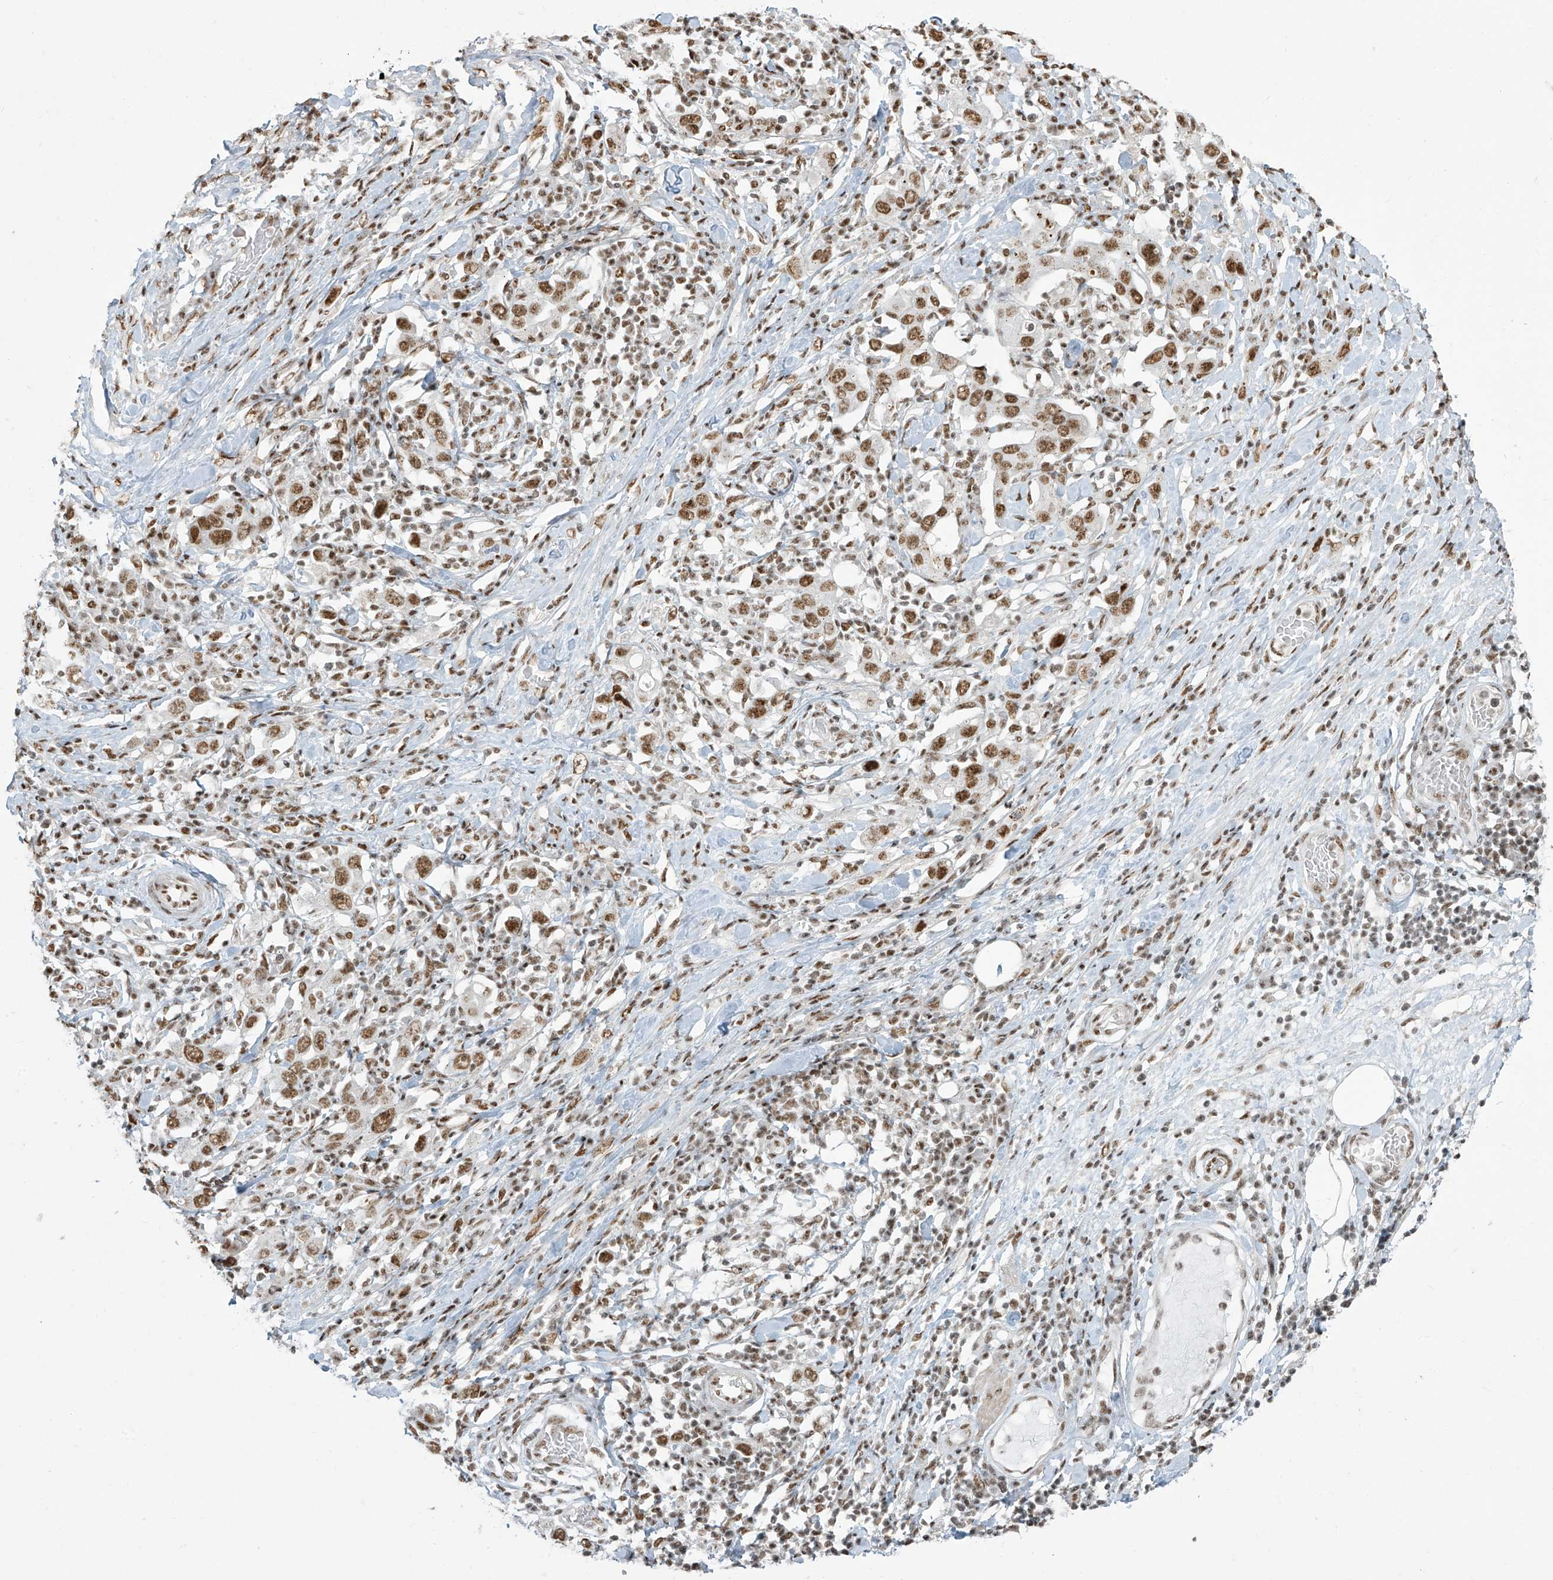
{"staining": {"intensity": "moderate", "quantity": ">75%", "location": "nuclear"}, "tissue": "stomach cancer", "cell_type": "Tumor cells", "image_type": "cancer", "snomed": [{"axis": "morphology", "description": "Adenocarcinoma, NOS"}, {"axis": "topography", "description": "Stomach, upper"}], "caption": "Immunohistochemistry (IHC) histopathology image of stomach cancer (adenocarcinoma) stained for a protein (brown), which displays medium levels of moderate nuclear expression in approximately >75% of tumor cells.", "gene": "MS4A6A", "patient": {"sex": "male", "age": 62}}